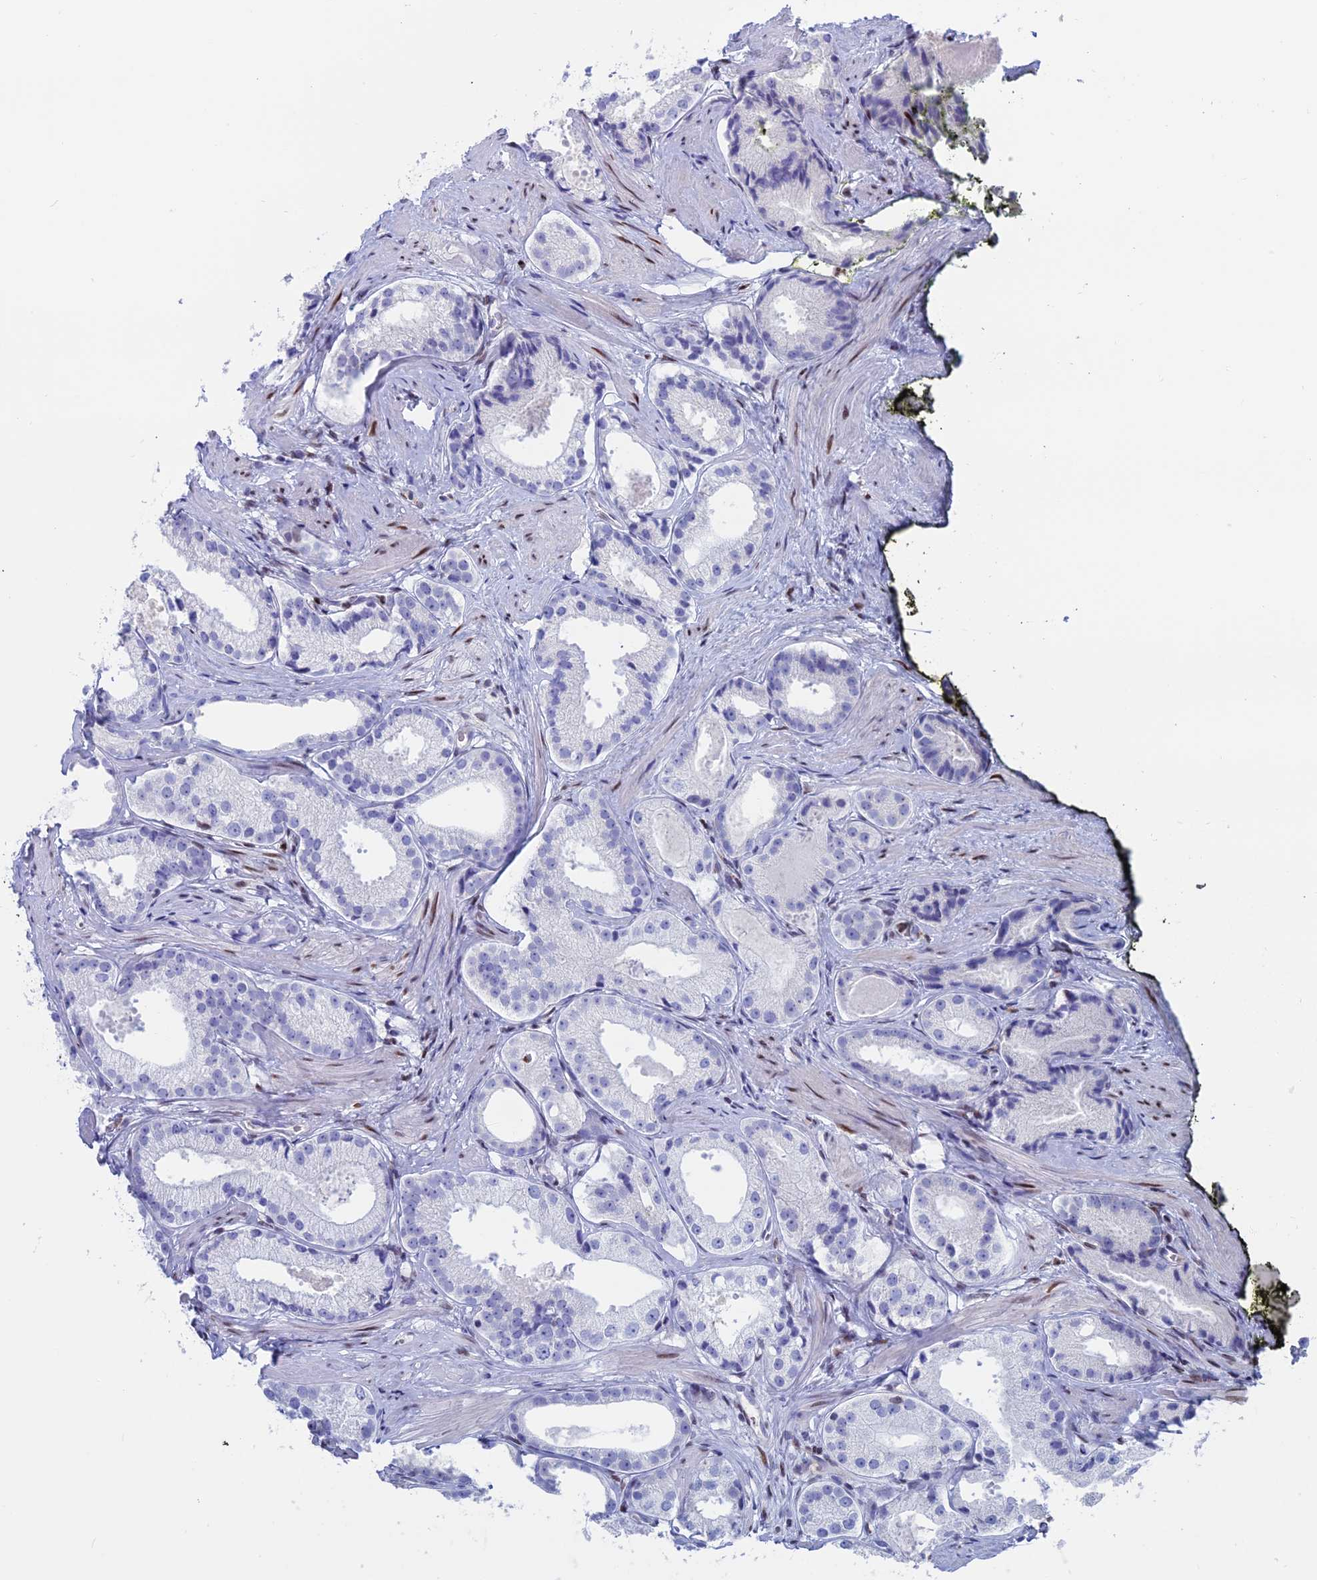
{"staining": {"intensity": "negative", "quantity": "none", "location": "none"}, "tissue": "prostate cancer", "cell_type": "Tumor cells", "image_type": "cancer", "snomed": [{"axis": "morphology", "description": "Adenocarcinoma, Low grade"}, {"axis": "topography", "description": "Prostate"}], "caption": "This is a micrograph of immunohistochemistry staining of prostate cancer, which shows no positivity in tumor cells.", "gene": "CERS6", "patient": {"sex": "male", "age": 57}}